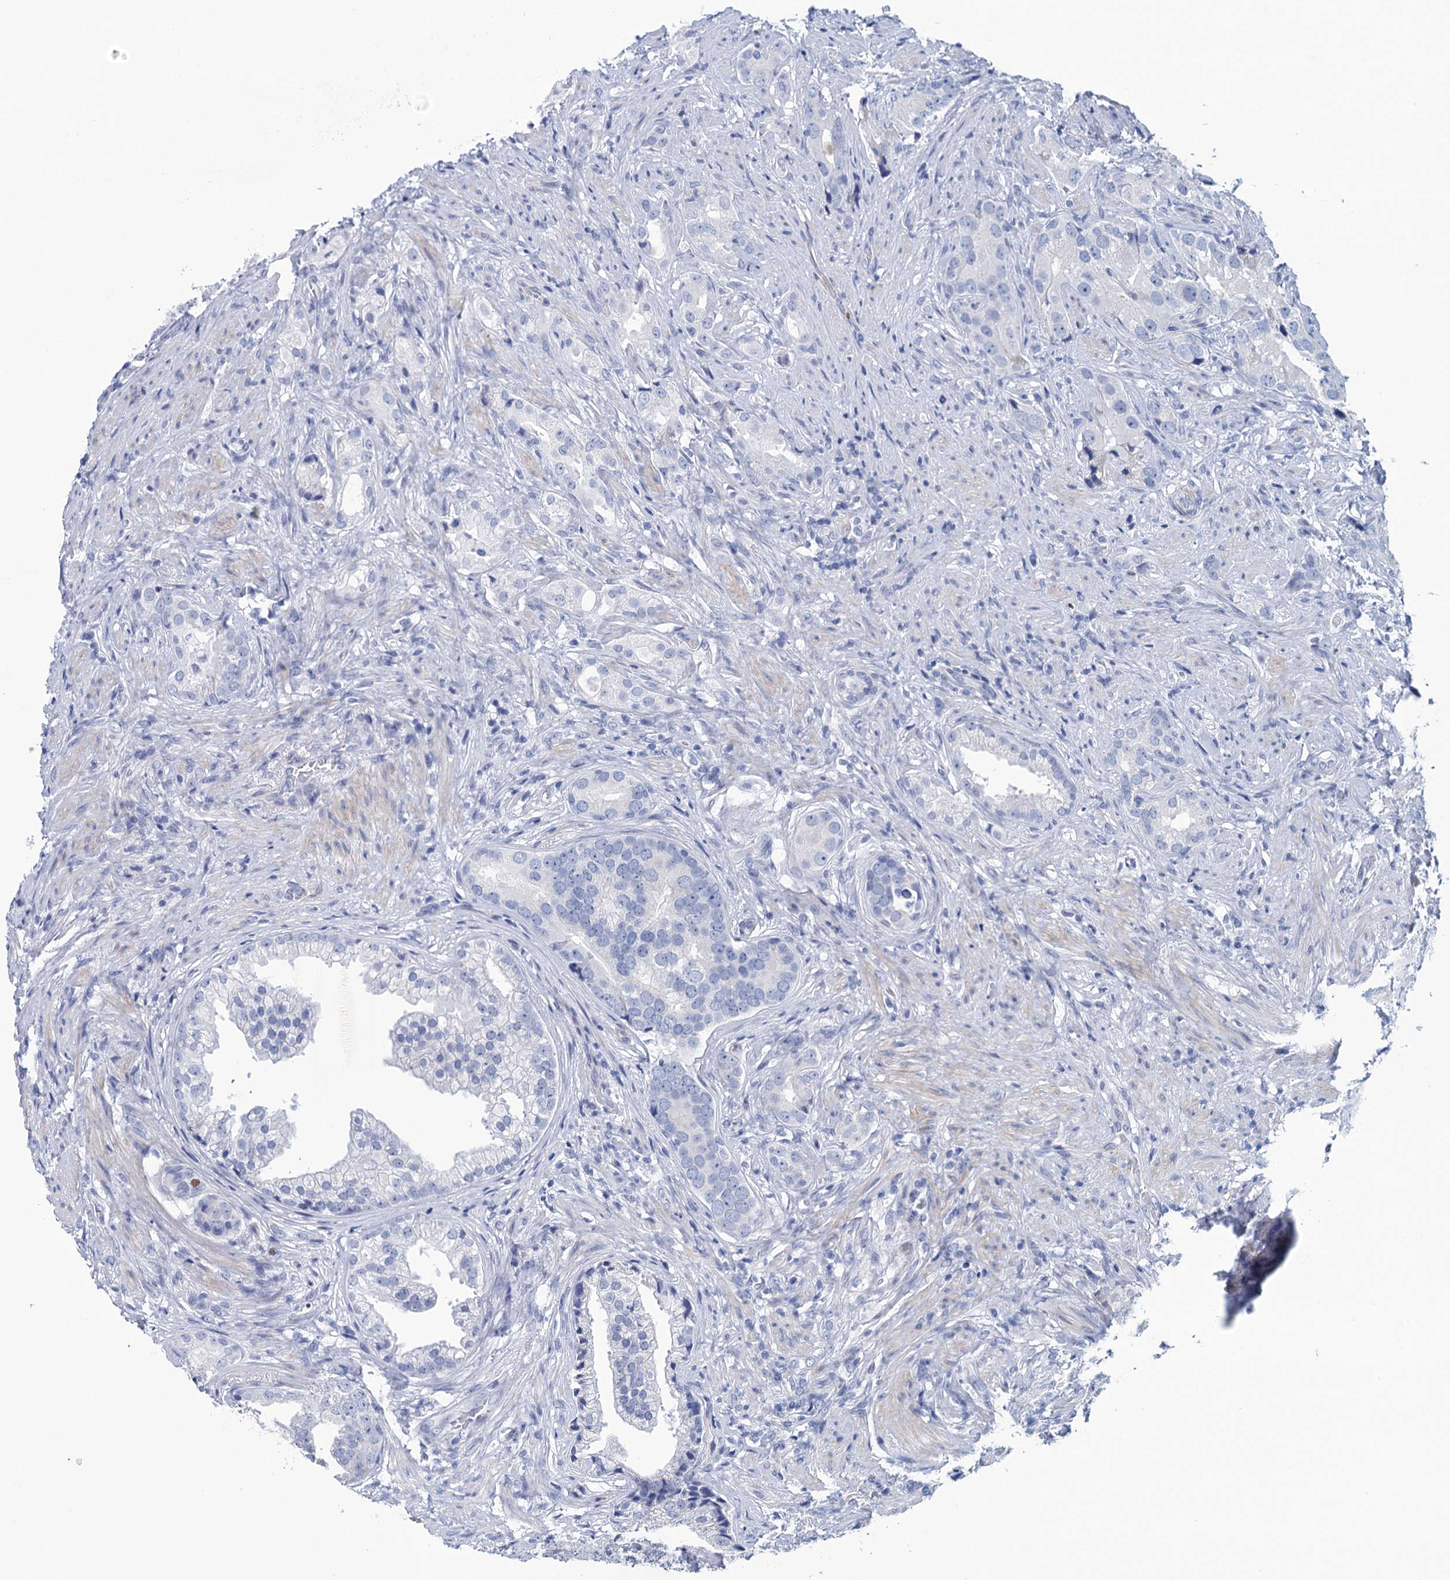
{"staining": {"intensity": "negative", "quantity": "none", "location": "none"}, "tissue": "prostate cancer", "cell_type": "Tumor cells", "image_type": "cancer", "snomed": [{"axis": "morphology", "description": "Adenocarcinoma, Low grade"}, {"axis": "topography", "description": "Prostate"}], "caption": "An immunohistochemistry (IHC) micrograph of prostate low-grade adenocarcinoma is shown. There is no staining in tumor cells of prostate low-grade adenocarcinoma.", "gene": "RHCG", "patient": {"sex": "male", "age": 71}}